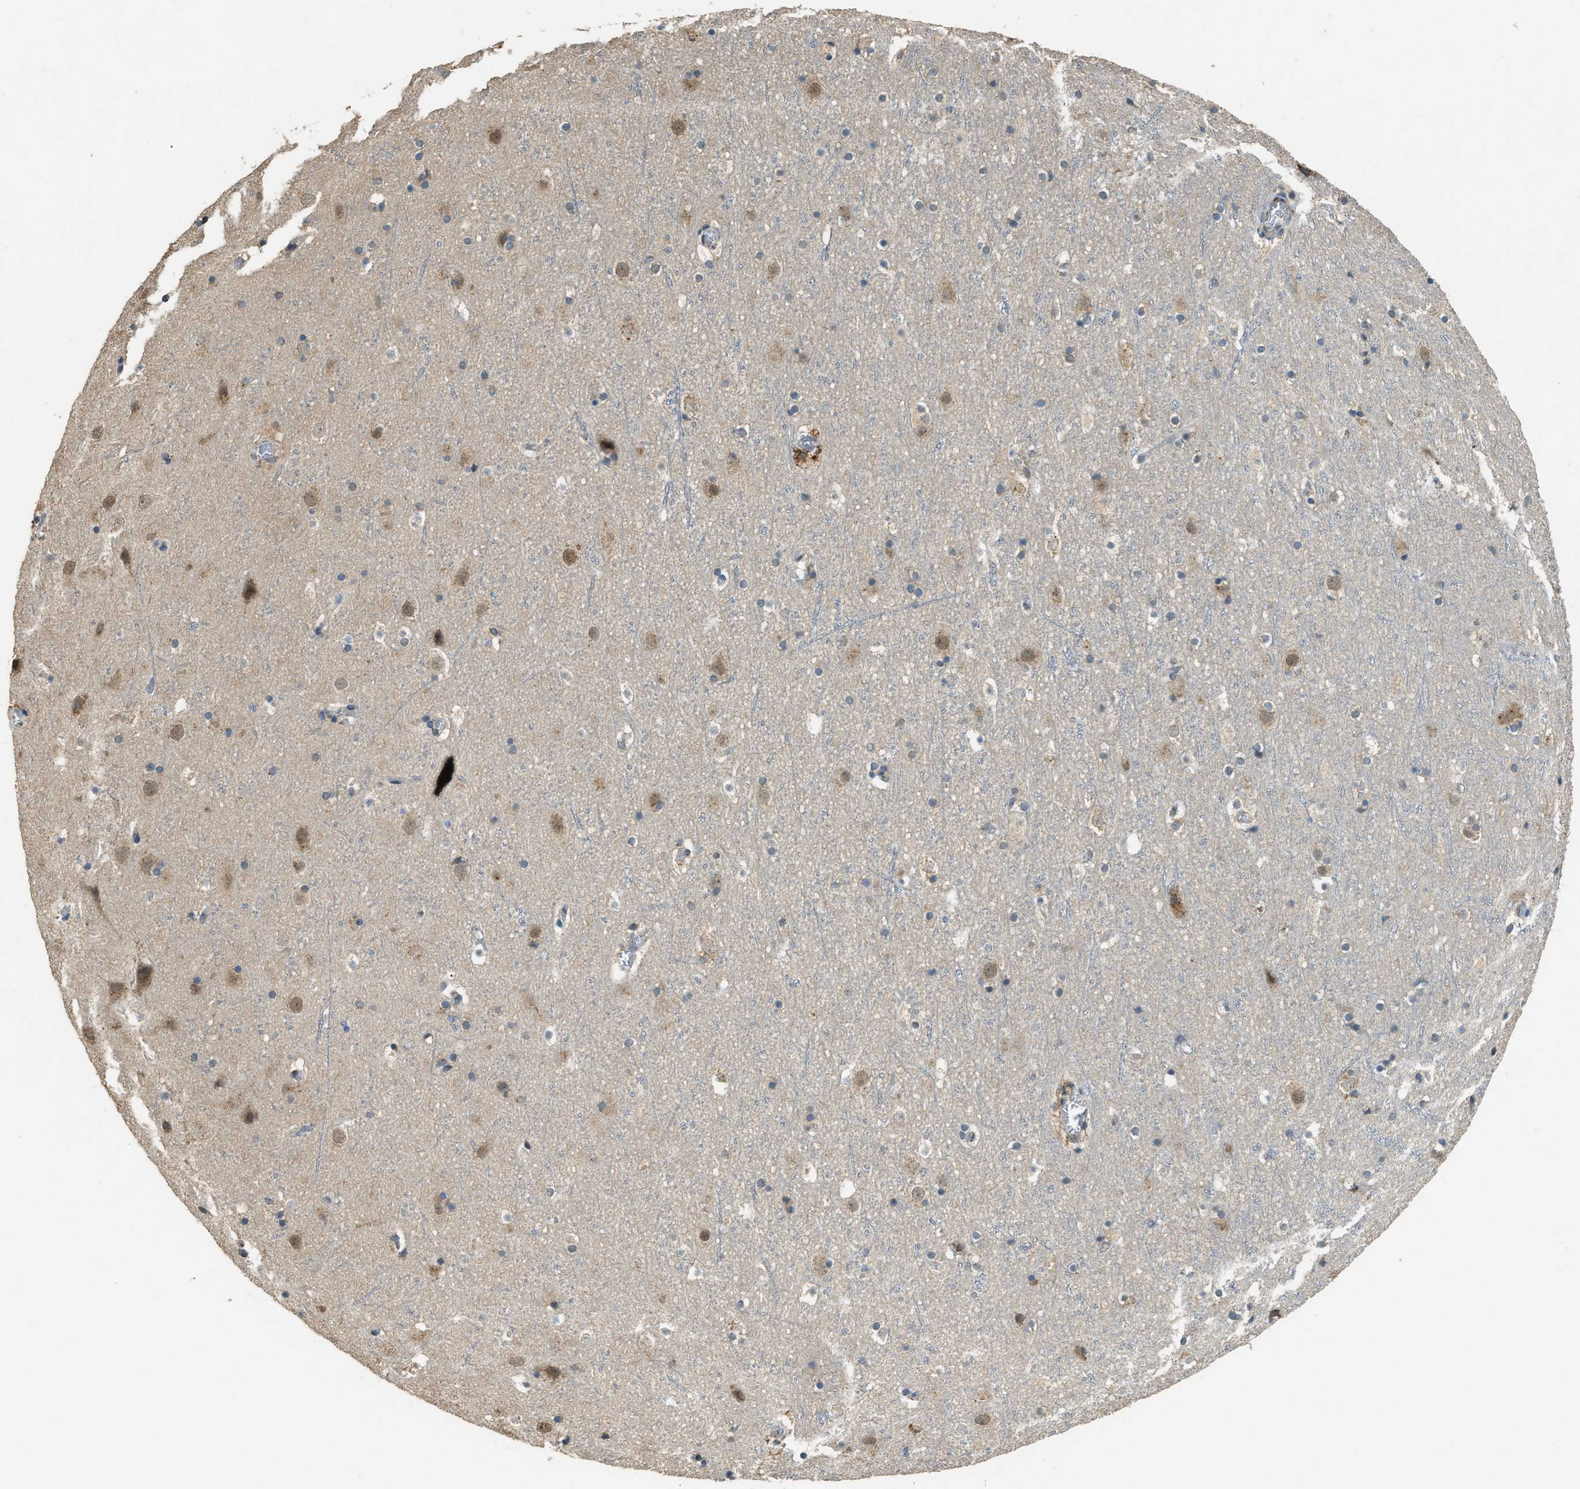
{"staining": {"intensity": "negative", "quantity": "none", "location": "none"}, "tissue": "cerebral cortex", "cell_type": "Endothelial cells", "image_type": "normal", "snomed": [{"axis": "morphology", "description": "Normal tissue, NOS"}, {"axis": "topography", "description": "Cerebral cortex"}], "caption": "A high-resolution histopathology image shows immunohistochemistry staining of unremarkable cerebral cortex, which demonstrates no significant expression in endothelial cells.", "gene": "IPO7", "patient": {"sex": "male", "age": 45}}